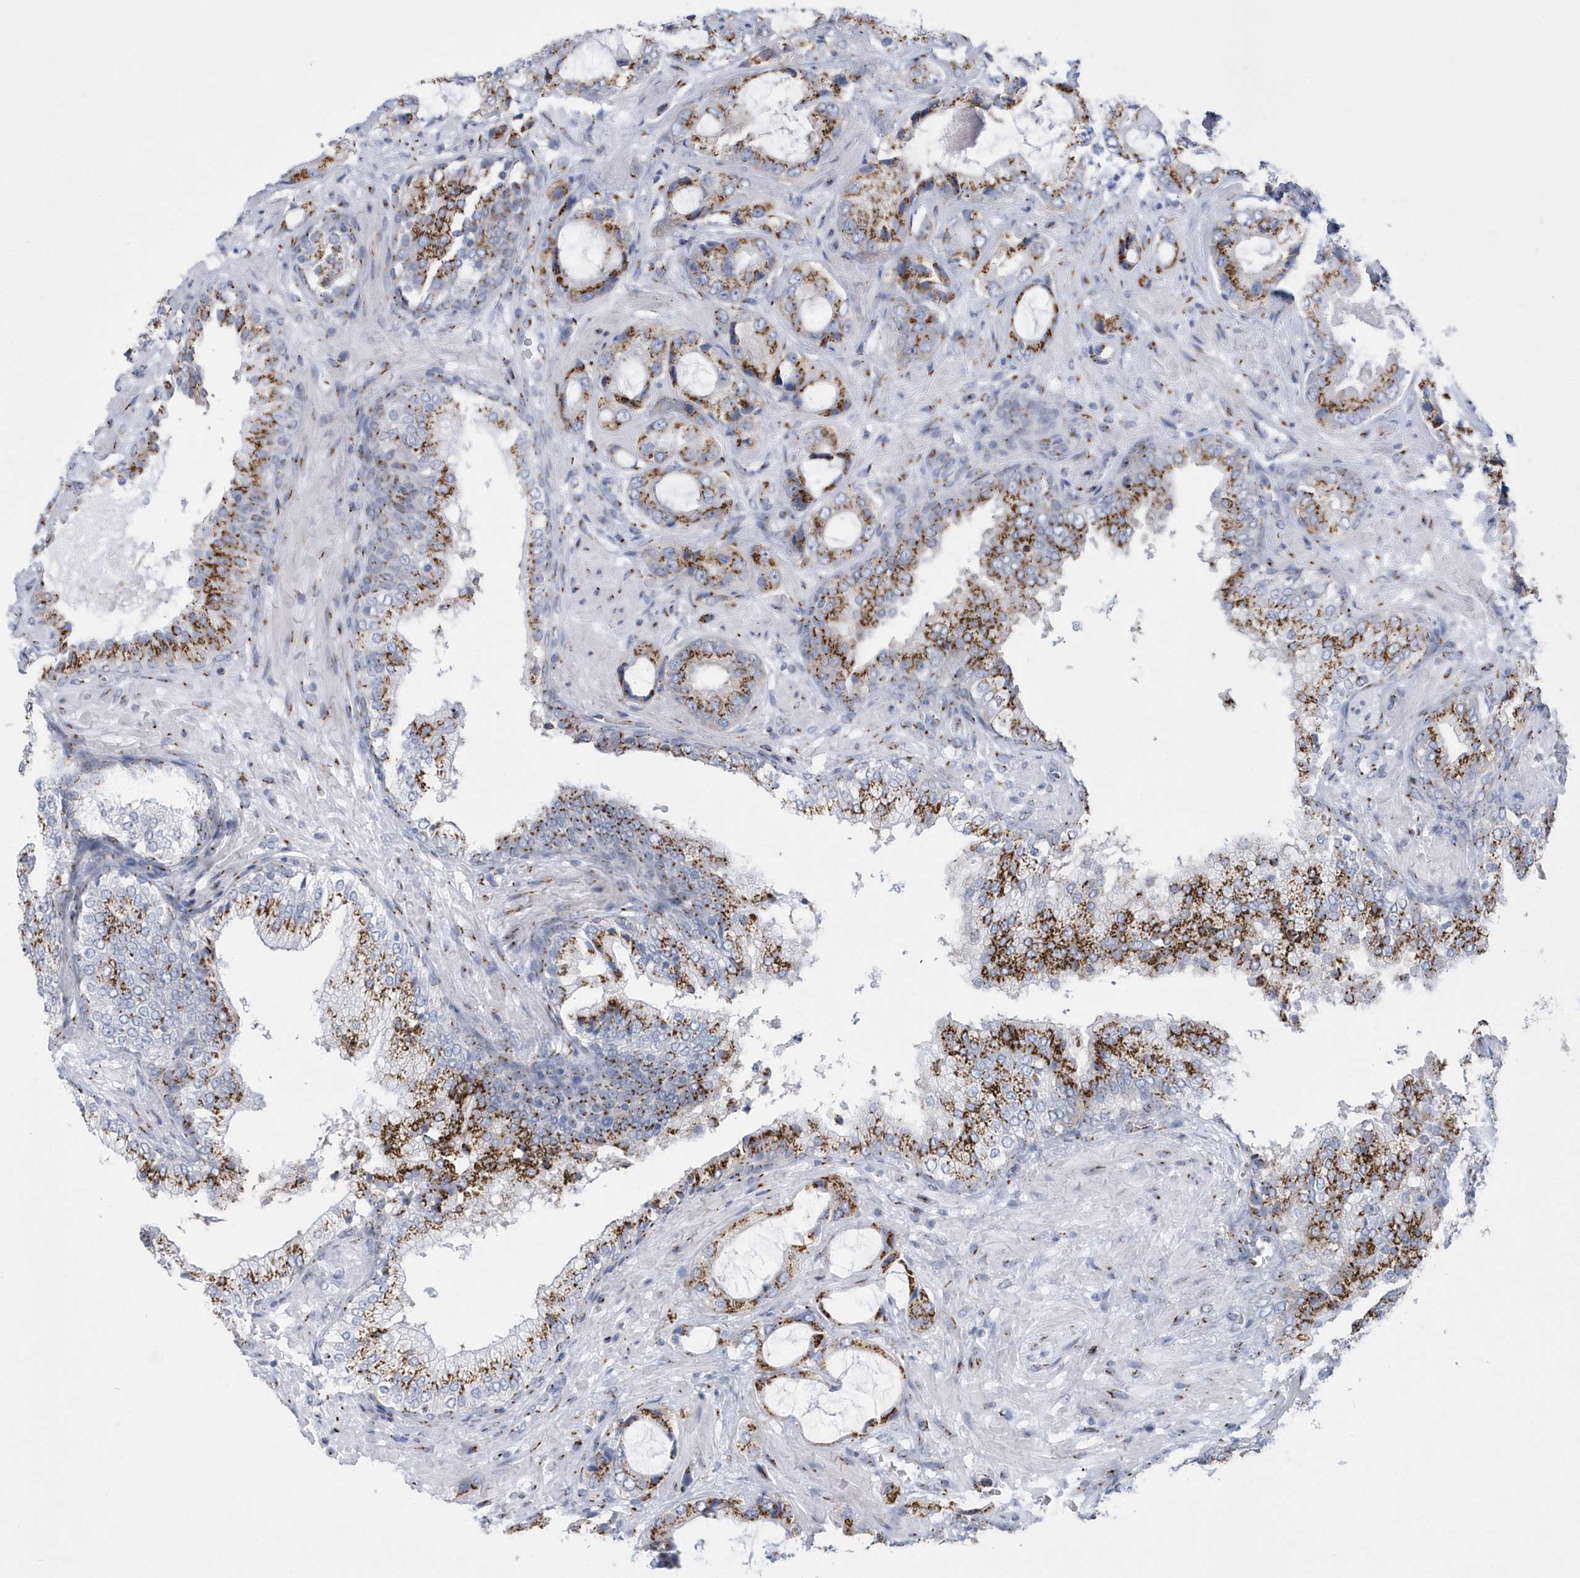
{"staining": {"intensity": "moderate", "quantity": ">75%", "location": "cytoplasmic/membranous"}, "tissue": "prostate cancer", "cell_type": "Tumor cells", "image_type": "cancer", "snomed": [{"axis": "morphology", "description": "Normal tissue, NOS"}, {"axis": "morphology", "description": "Adenocarcinoma, High grade"}, {"axis": "topography", "description": "Prostate"}, {"axis": "topography", "description": "Peripheral nerve tissue"}], "caption": "A medium amount of moderate cytoplasmic/membranous expression is present in approximately >75% of tumor cells in prostate cancer tissue. (Brightfield microscopy of DAB IHC at high magnification).", "gene": "SLX9", "patient": {"sex": "male", "age": 59}}